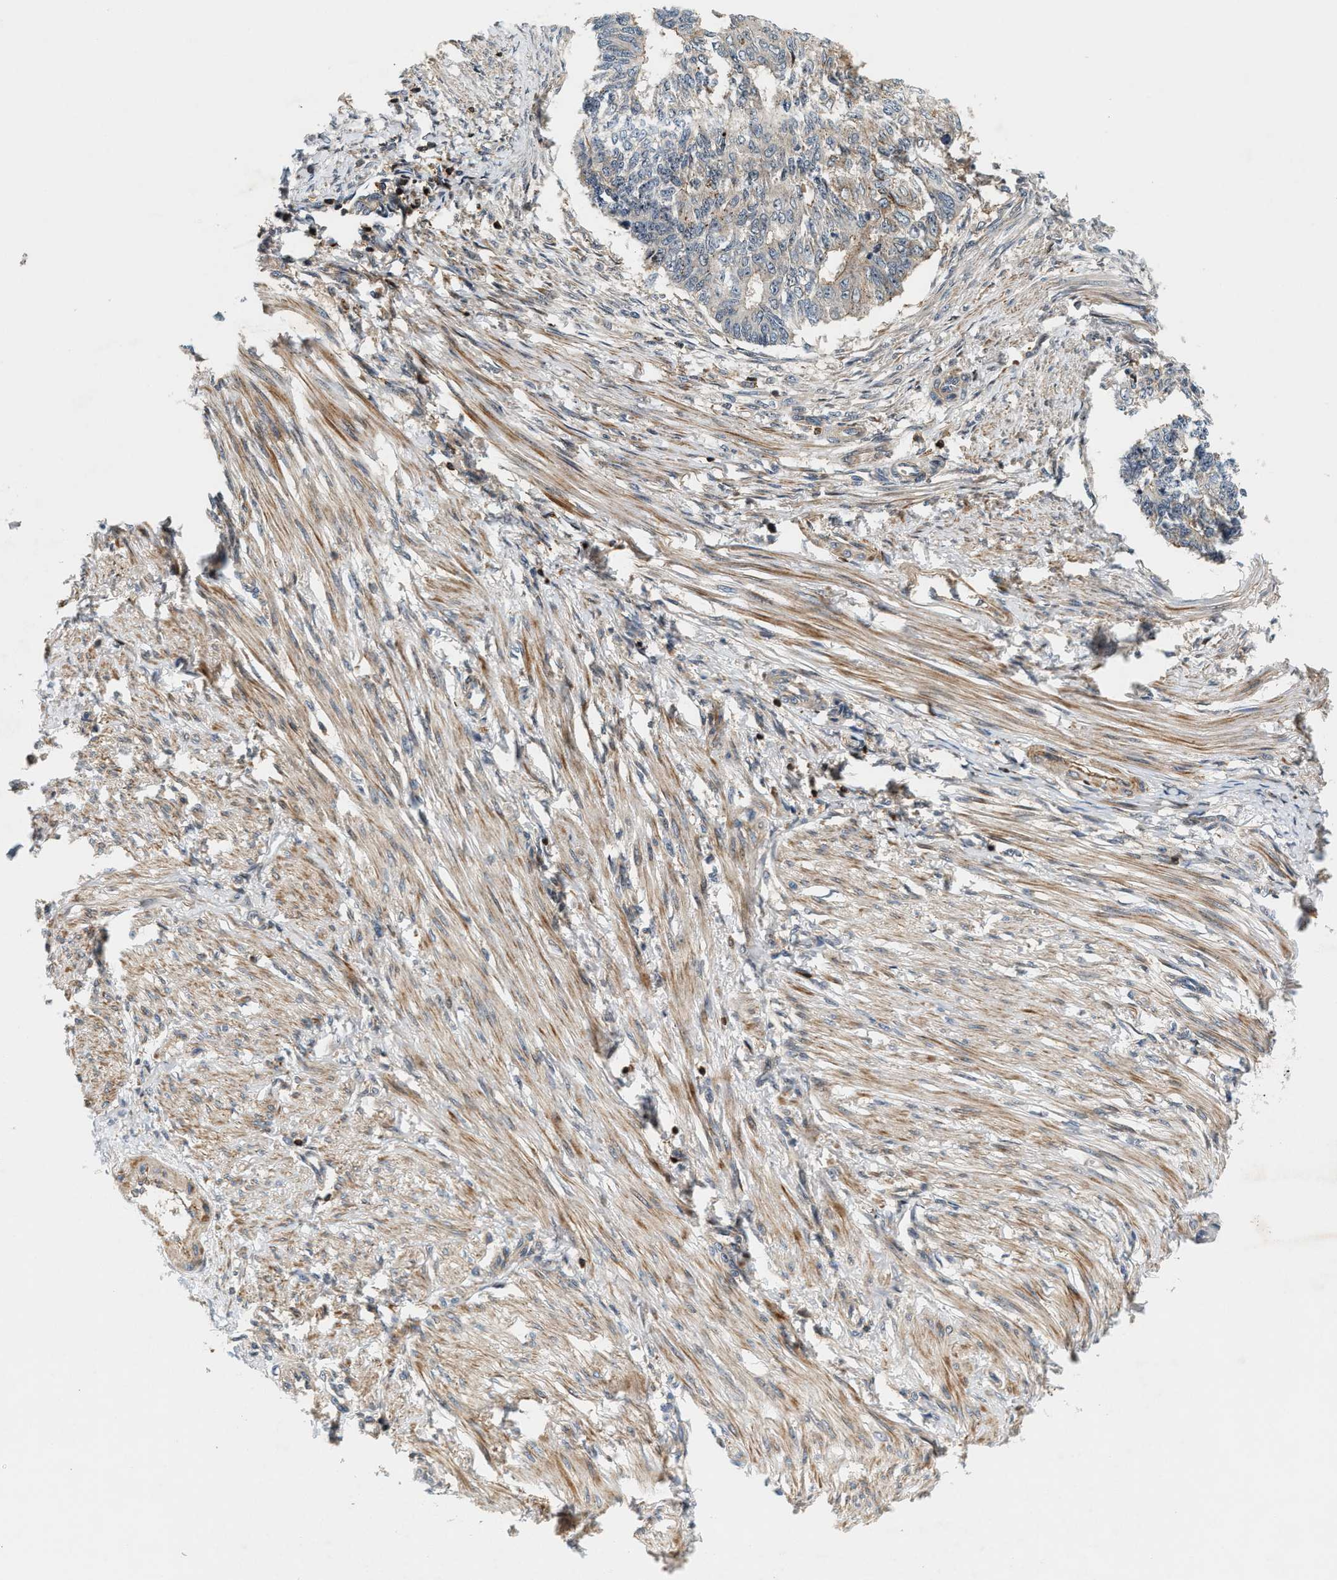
{"staining": {"intensity": "weak", "quantity": "25%-75%", "location": "cytoplasmic/membranous"}, "tissue": "endometrial cancer", "cell_type": "Tumor cells", "image_type": "cancer", "snomed": [{"axis": "morphology", "description": "Adenocarcinoma, NOS"}, {"axis": "topography", "description": "Endometrium"}], "caption": "Endometrial cancer (adenocarcinoma) stained for a protein displays weak cytoplasmic/membranous positivity in tumor cells. The protein is shown in brown color, while the nuclei are stained blue.", "gene": "SAMD9", "patient": {"sex": "female", "age": 32}}